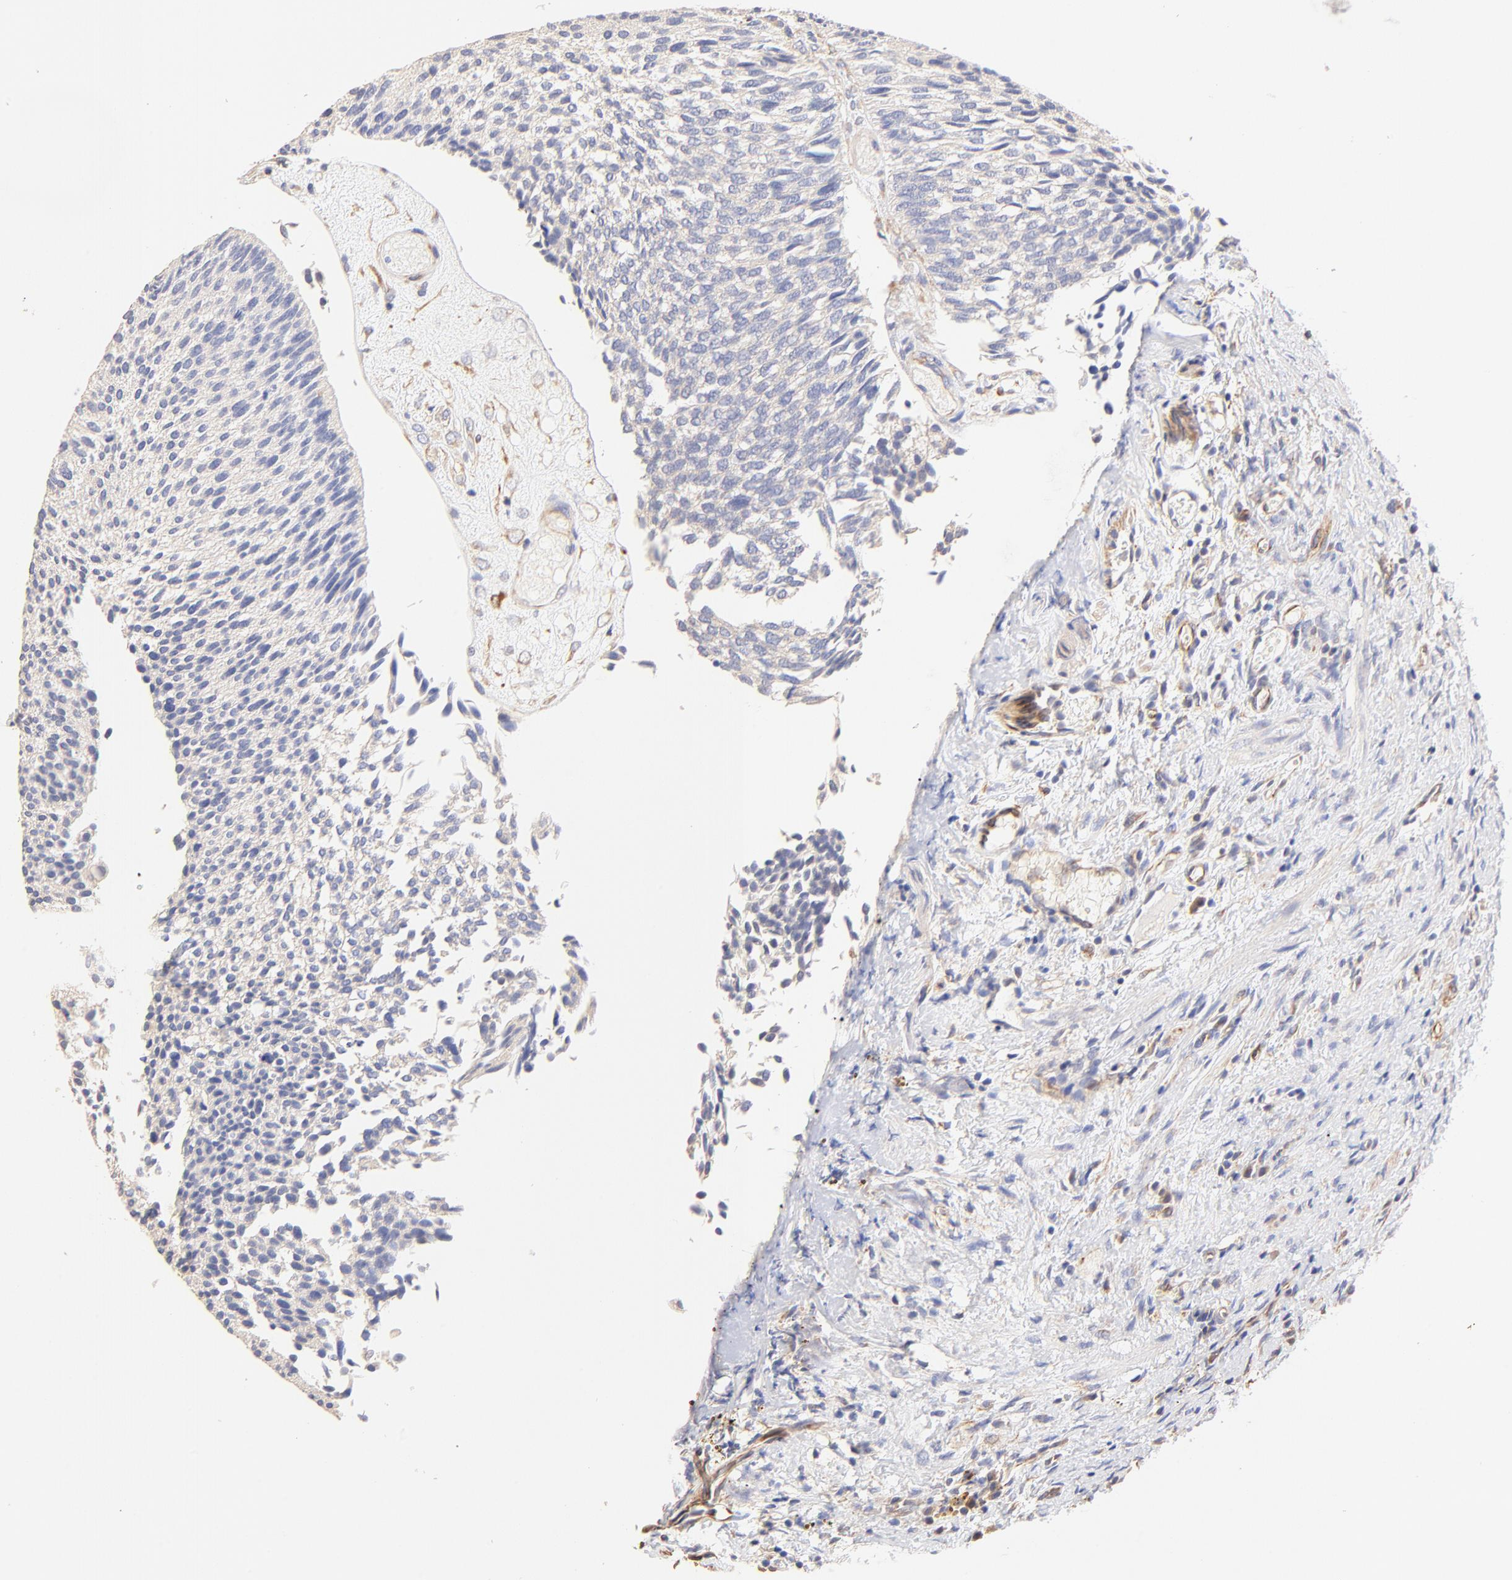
{"staining": {"intensity": "weak", "quantity": ">75%", "location": "cytoplasmic/membranous"}, "tissue": "urothelial cancer", "cell_type": "Tumor cells", "image_type": "cancer", "snomed": [{"axis": "morphology", "description": "Urothelial carcinoma, Low grade"}, {"axis": "topography", "description": "Urinary bladder"}], "caption": "Urothelial cancer was stained to show a protein in brown. There is low levels of weak cytoplasmic/membranous positivity in about >75% of tumor cells.", "gene": "TNFAIP3", "patient": {"sex": "male", "age": 84}}